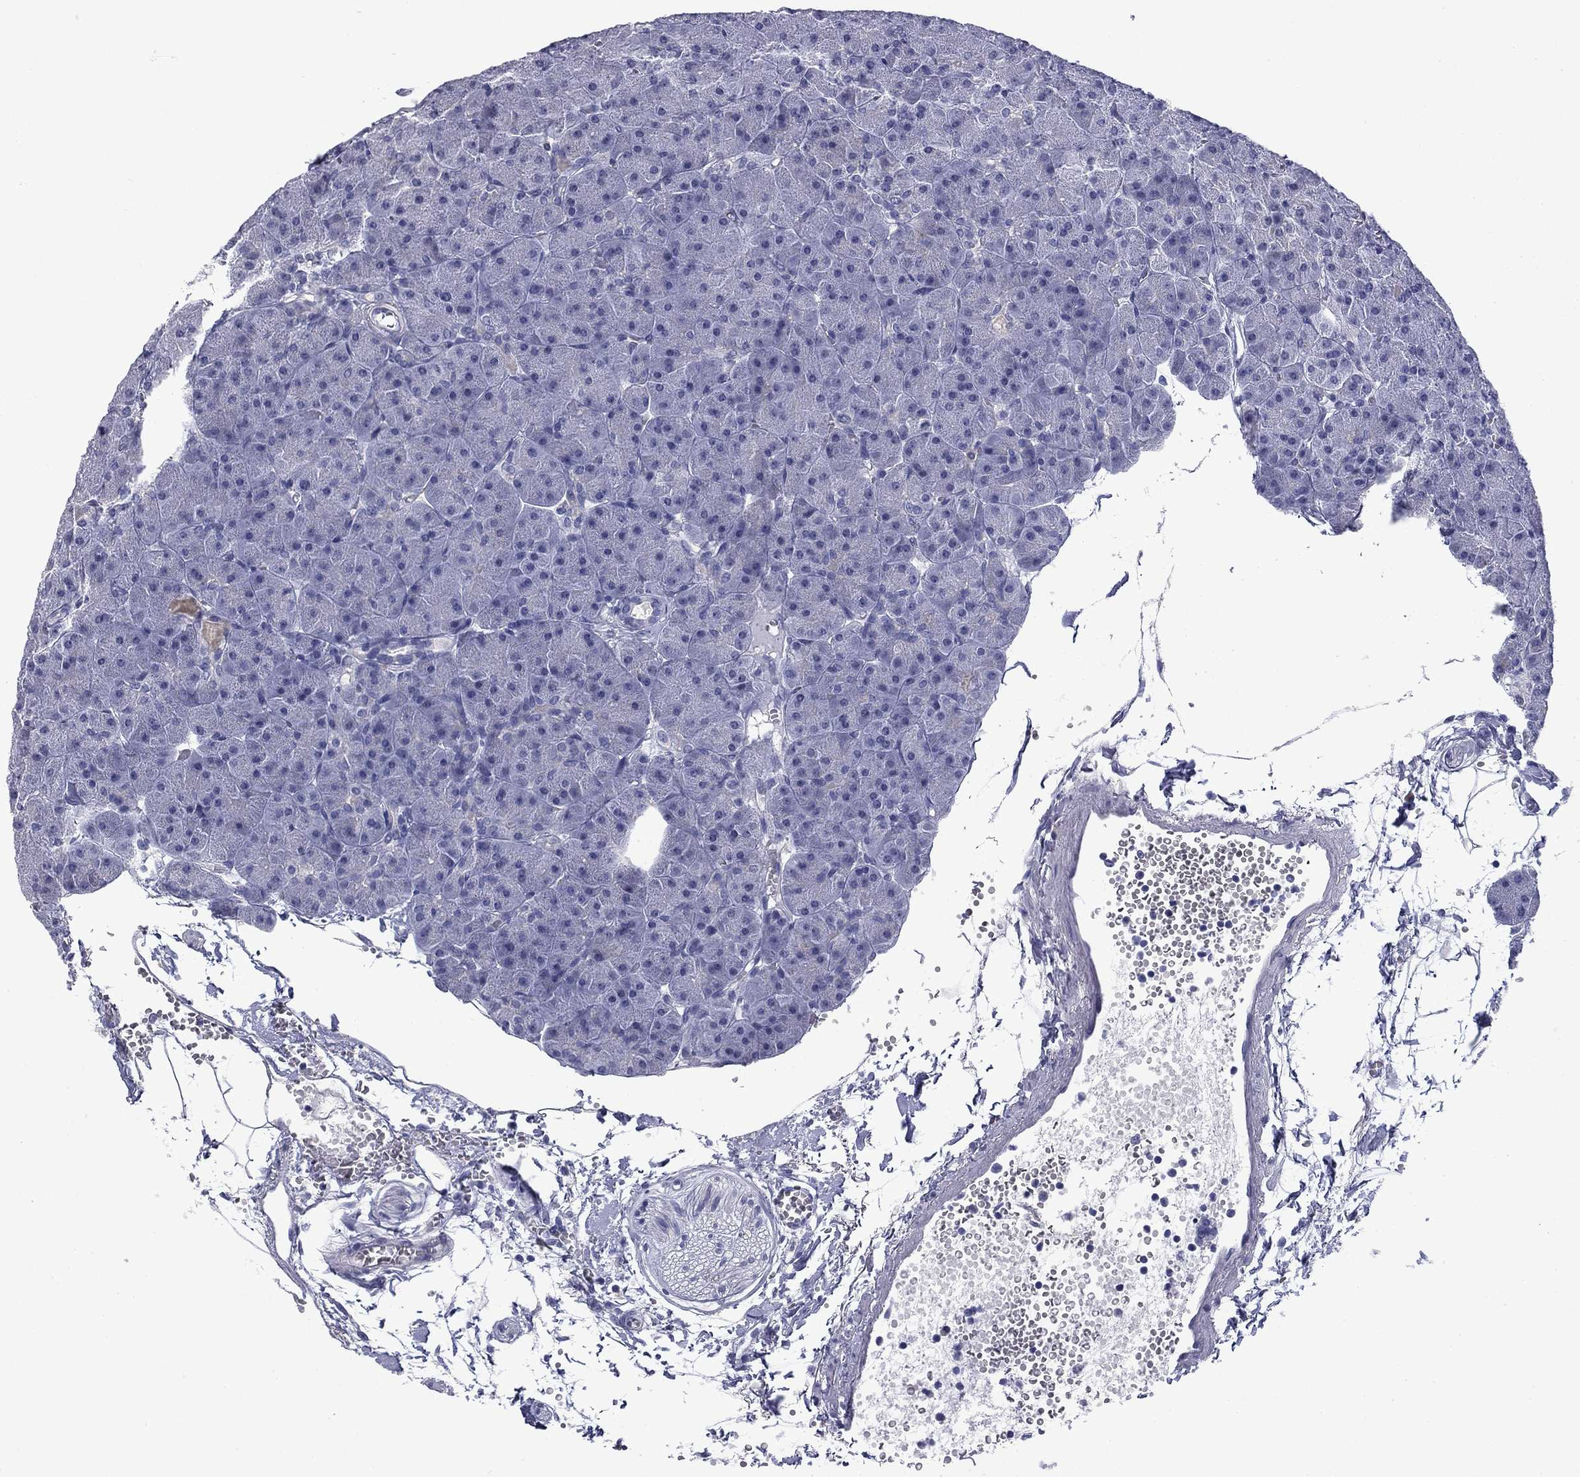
{"staining": {"intensity": "negative", "quantity": "none", "location": "none"}, "tissue": "pancreas", "cell_type": "Exocrine glandular cells", "image_type": "normal", "snomed": [{"axis": "morphology", "description": "Normal tissue, NOS"}, {"axis": "topography", "description": "Pancreas"}], "caption": "IHC of normal pancreas exhibits no expression in exocrine glandular cells. (DAB (3,3'-diaminobenzidine) IHC visualized using brightfield microscopy, high magnification).", "gene": "BCL2L14", "patient": {"sex": "male", "age": 61}}